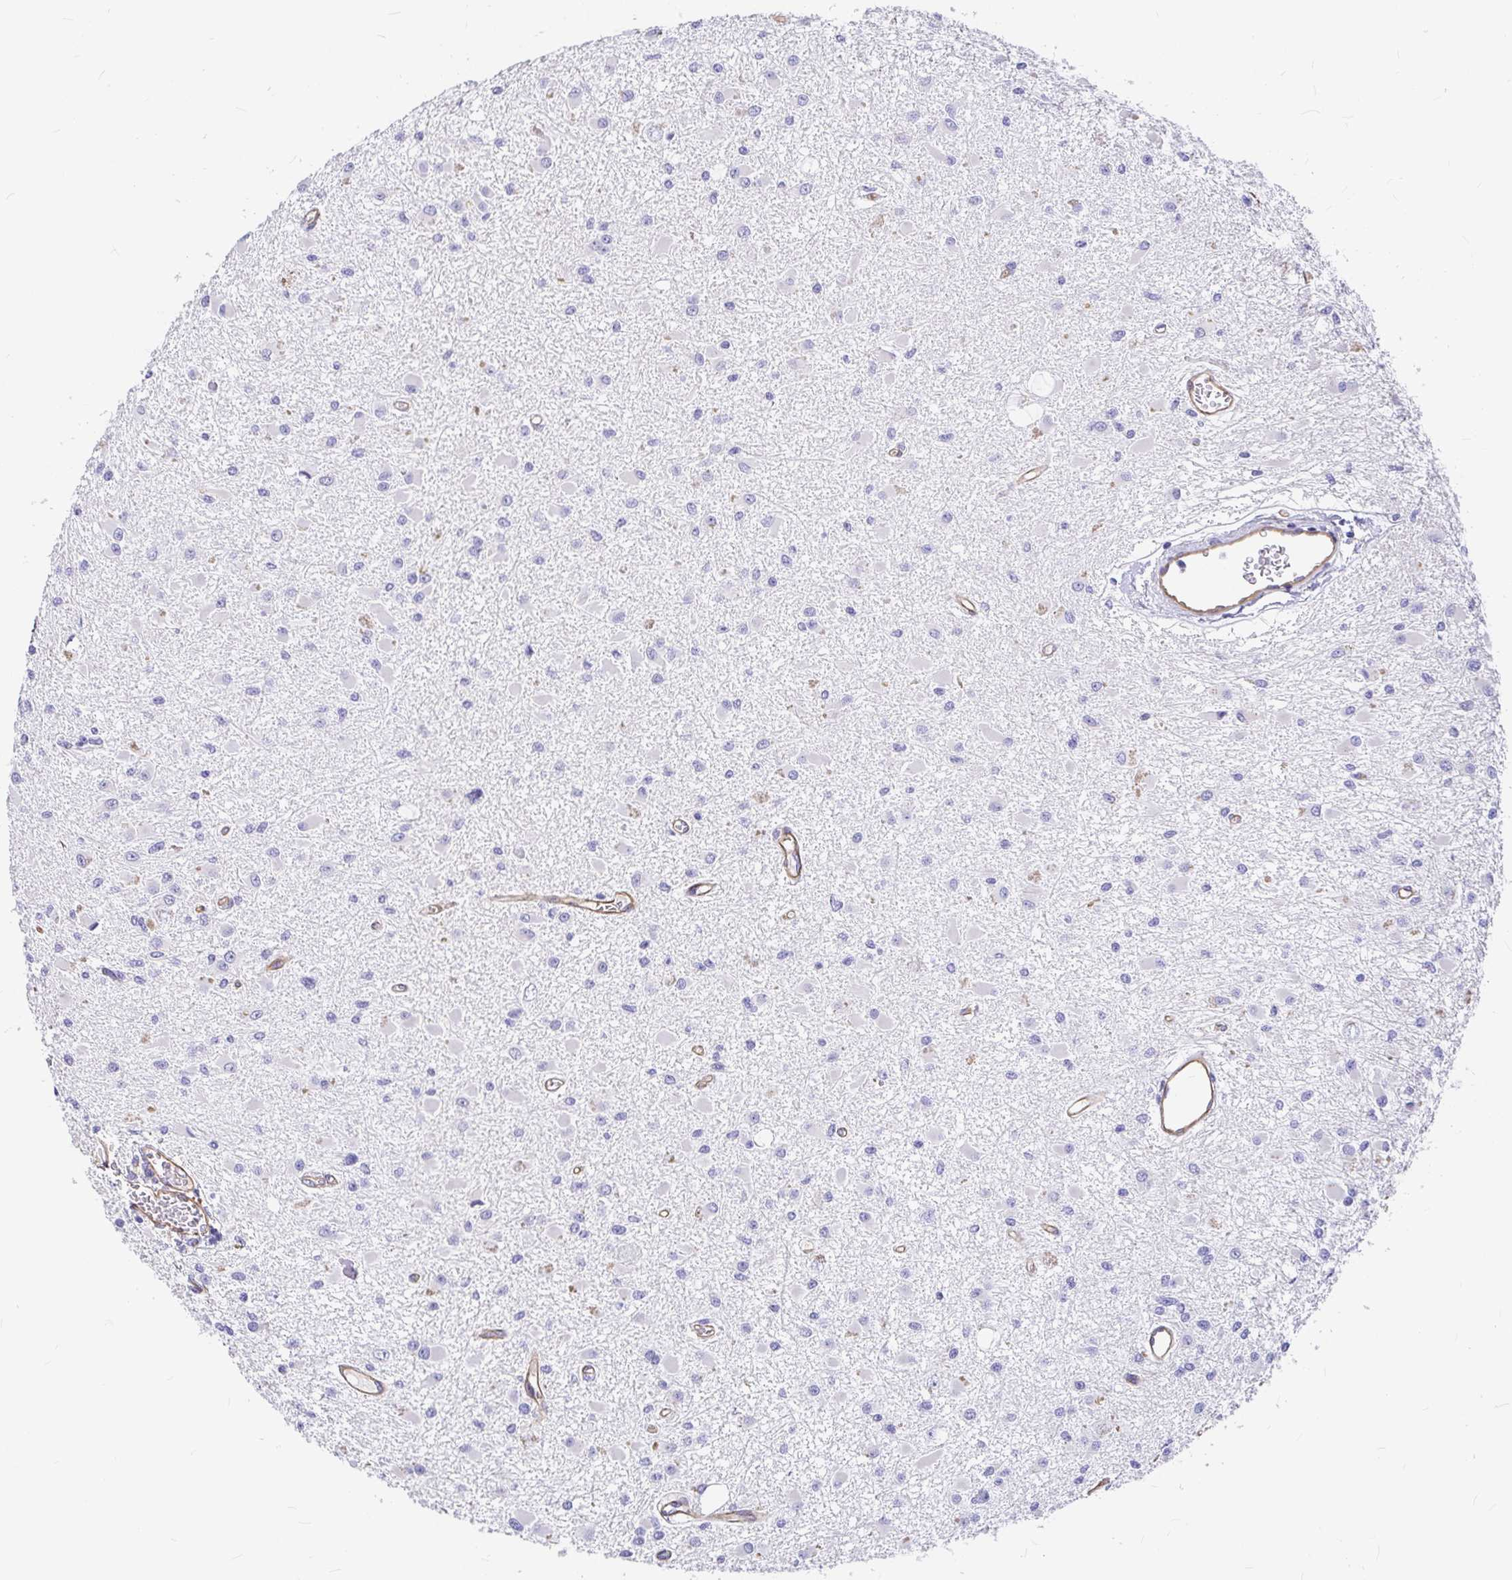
{"staining": {"intensity": "negative", "quantity": "none", "location": "none"}, "tissue": "glioma", "cell_type": "Tumor cells", "image_type": "cancer", "snomed": [{"axis": "morphology", "description": "Glioma, malignant, High grade"}, {"axis": "topography", "description": "Brain"}], "caption": "This is an immunohistochemistry (IHC) image of glioma. There is no expression in tumor cells.", "gene": "MYO1B", "patient": {"sex": "male", "age": 54}}